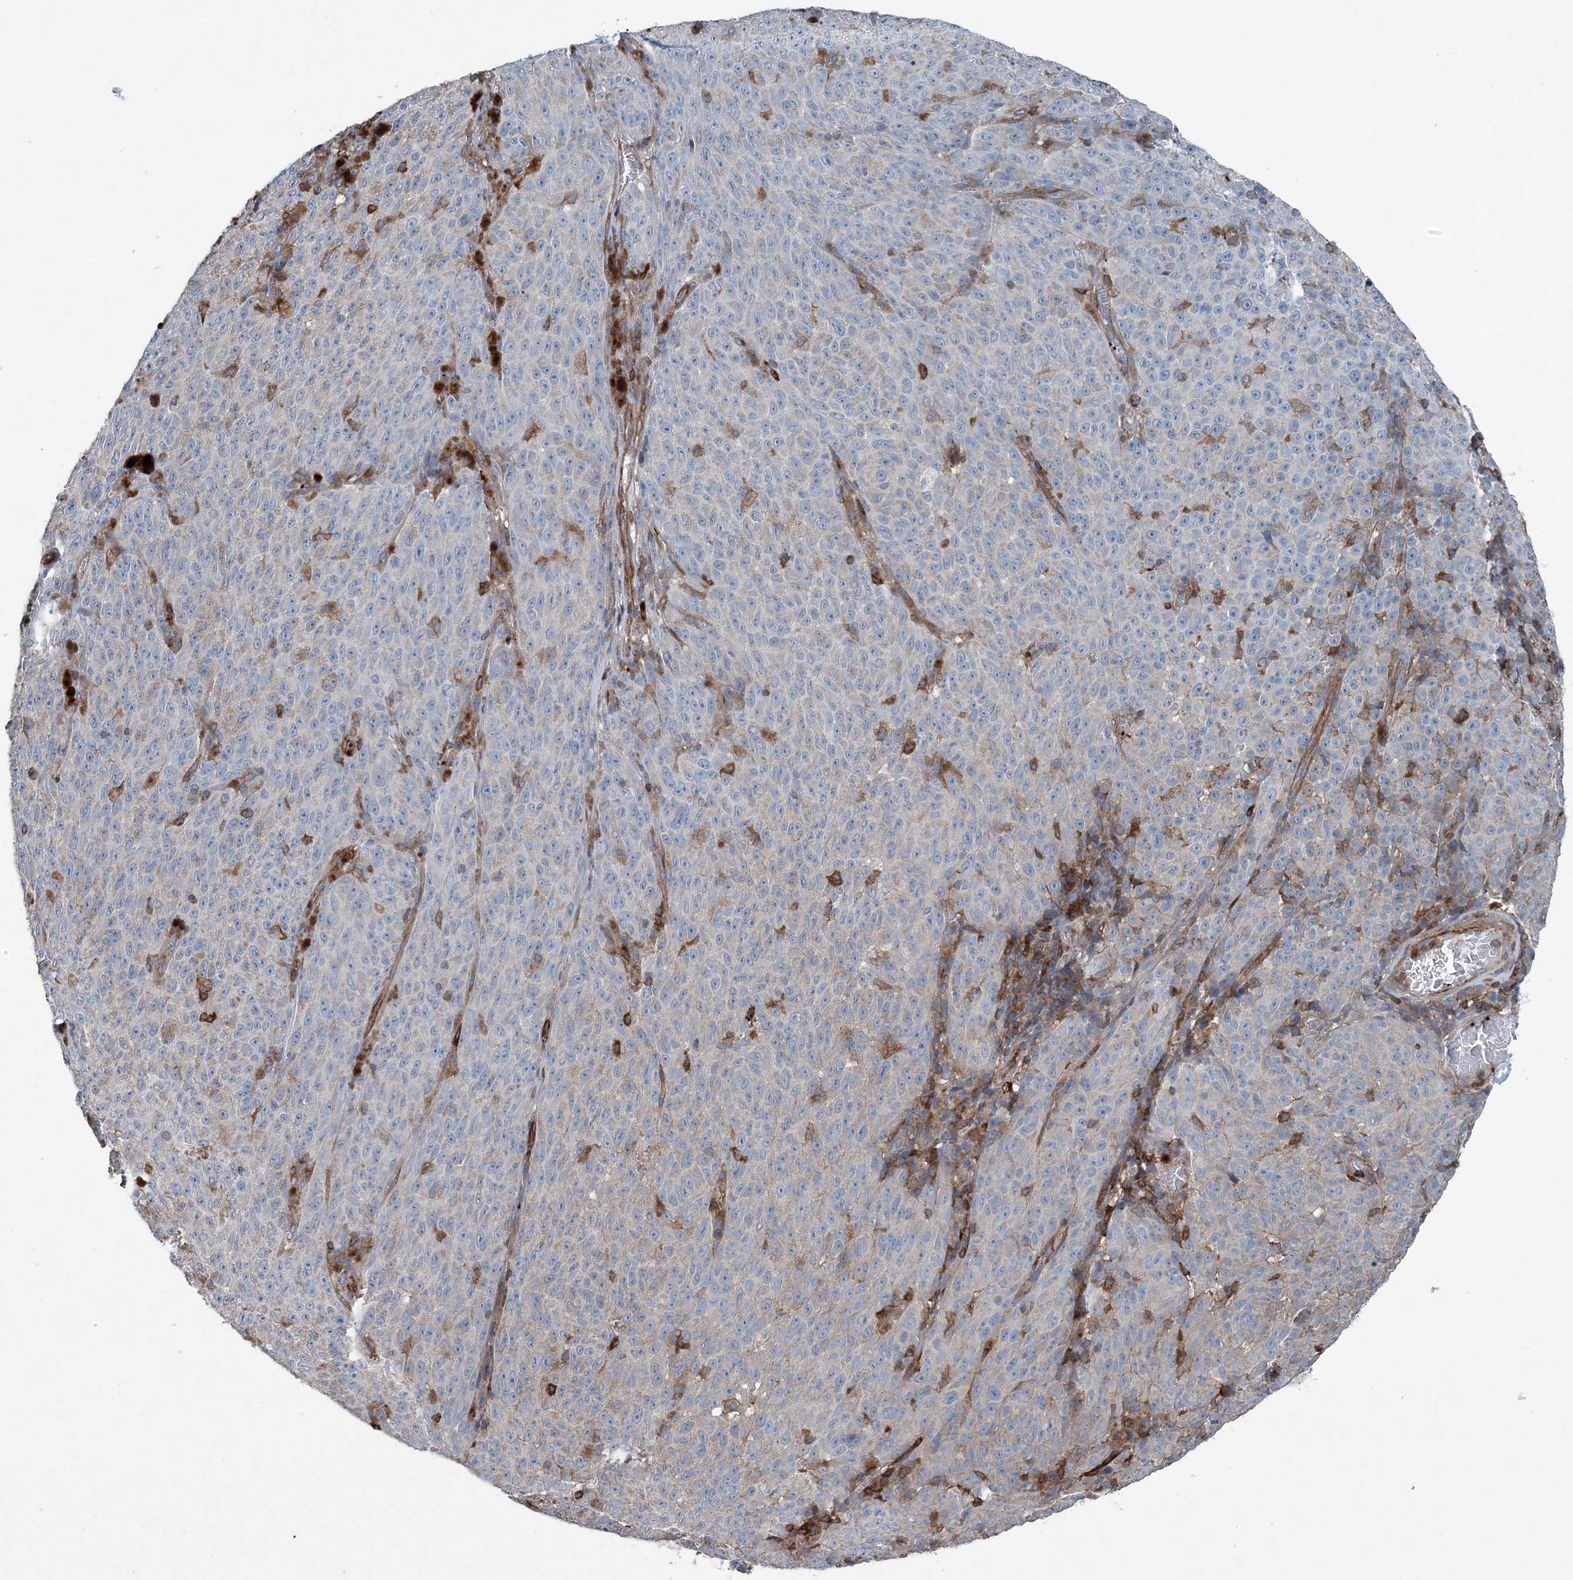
{"staining": {"intensity": "negative", "quantity": "none", "location": "none"}, "tissue": "melanoma", "cell_type": "Tumor cells", "image_type": "cancer", "snomed": [{"axis": "morphology", "description": "Malignant melanoma, NOS"}, {"axis": "topography", "description": "Skin"}], "caption": "Malignant melanoma stained for a protein using immunohistochemistry displays no positivity tumor cells.", "gene": "DGUOK", "patient": {"sex": "female", "age": 82}}